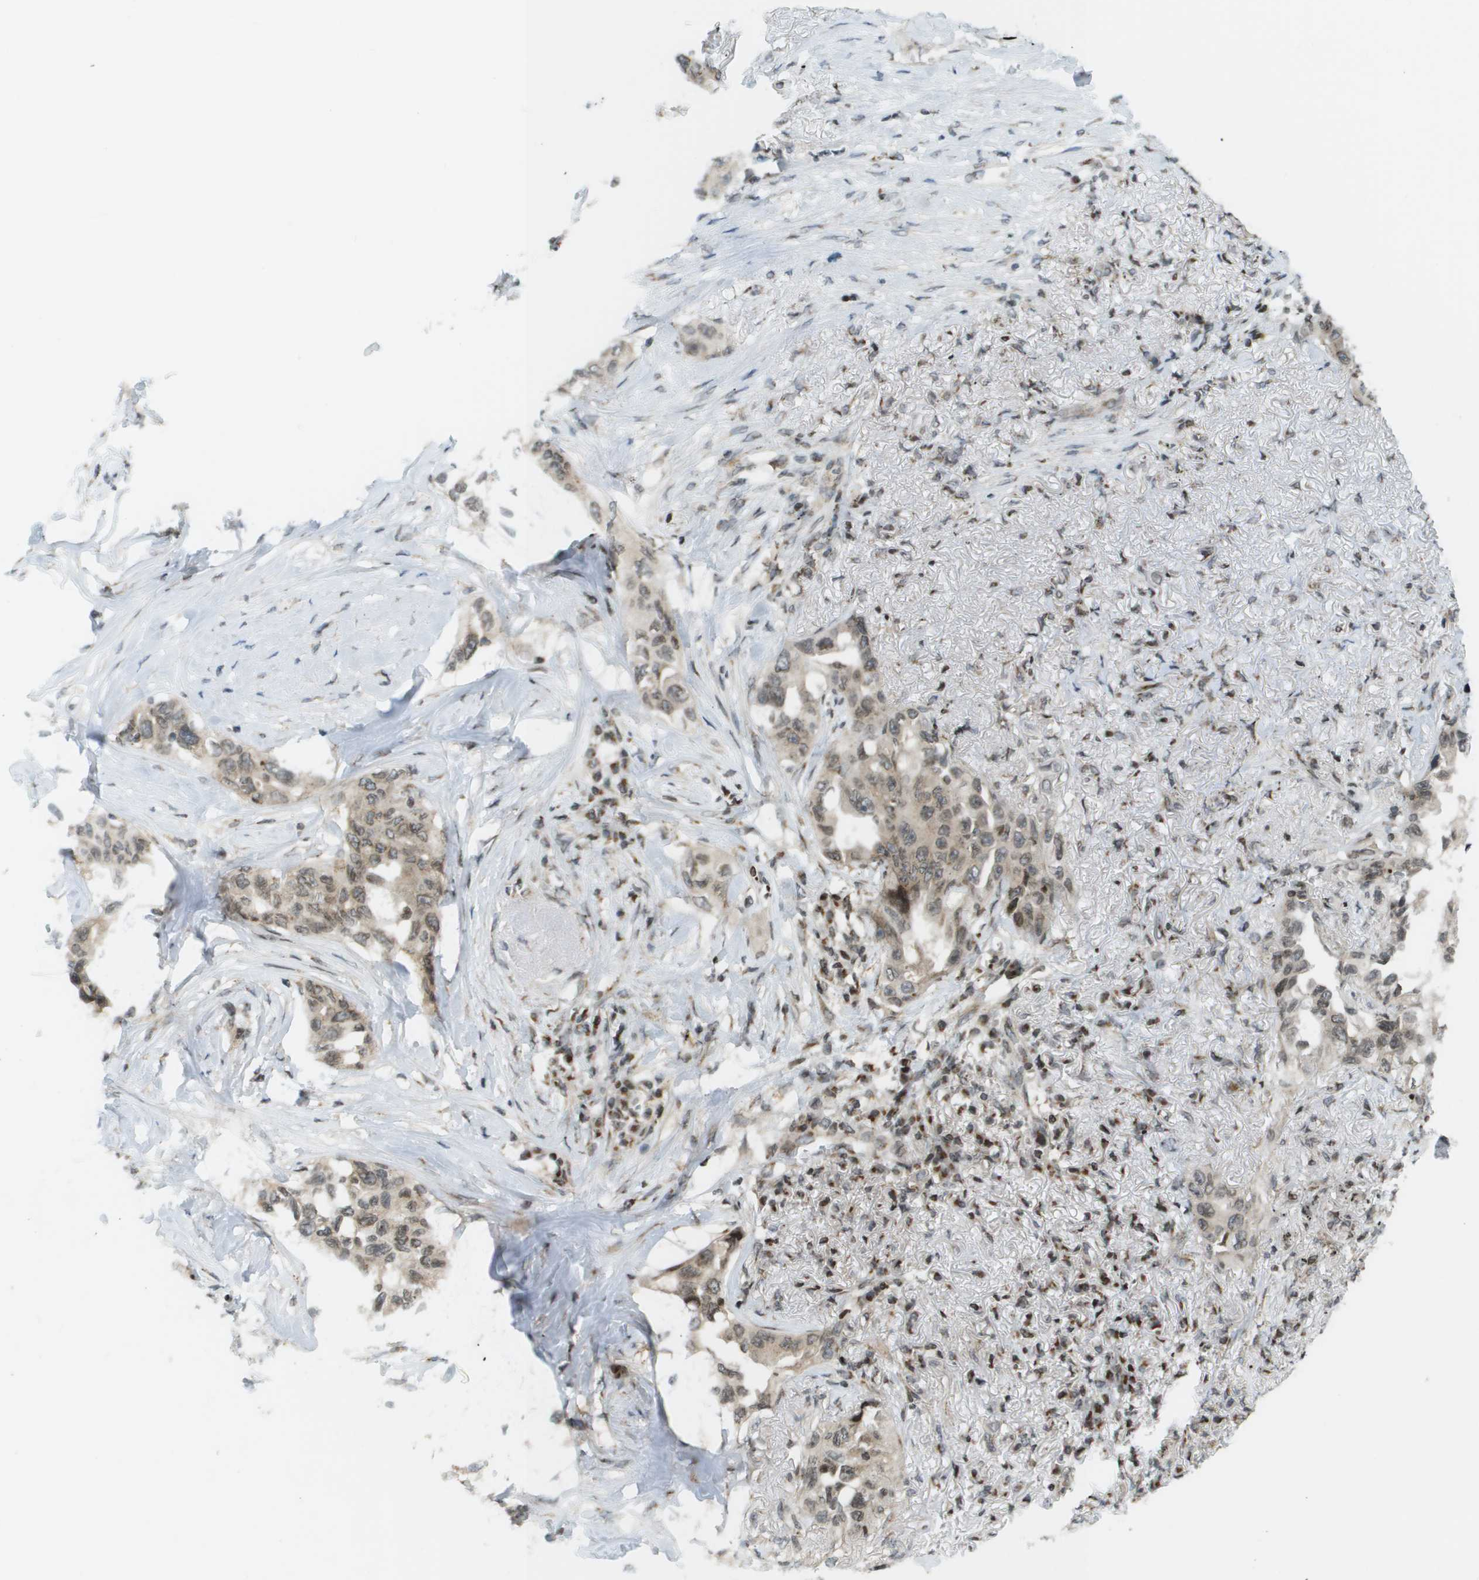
{"staining": {"intensity": "moderate", "quantity": ">75%", "location": "cytoplasmic/membranous,nuclear"}, "tissue": "lung cancer", "cell_type": "Tumor cells", "image_type": "cancer", "snomed": [{"axis": "morphology", "description": "Adenocarcinoma, NOS"}, {"axis": "topography", "description": "Lung"}], "caption": "There is medium levels of moderate cytoplasmic/membranous and nuclear staining in tumor cells of lung cancer (adenocarcinoma), as demonstrated by immunohistochemical staining (brown color).", "gene": "EVC", "patient": {"sex": "female", "age": 51}}